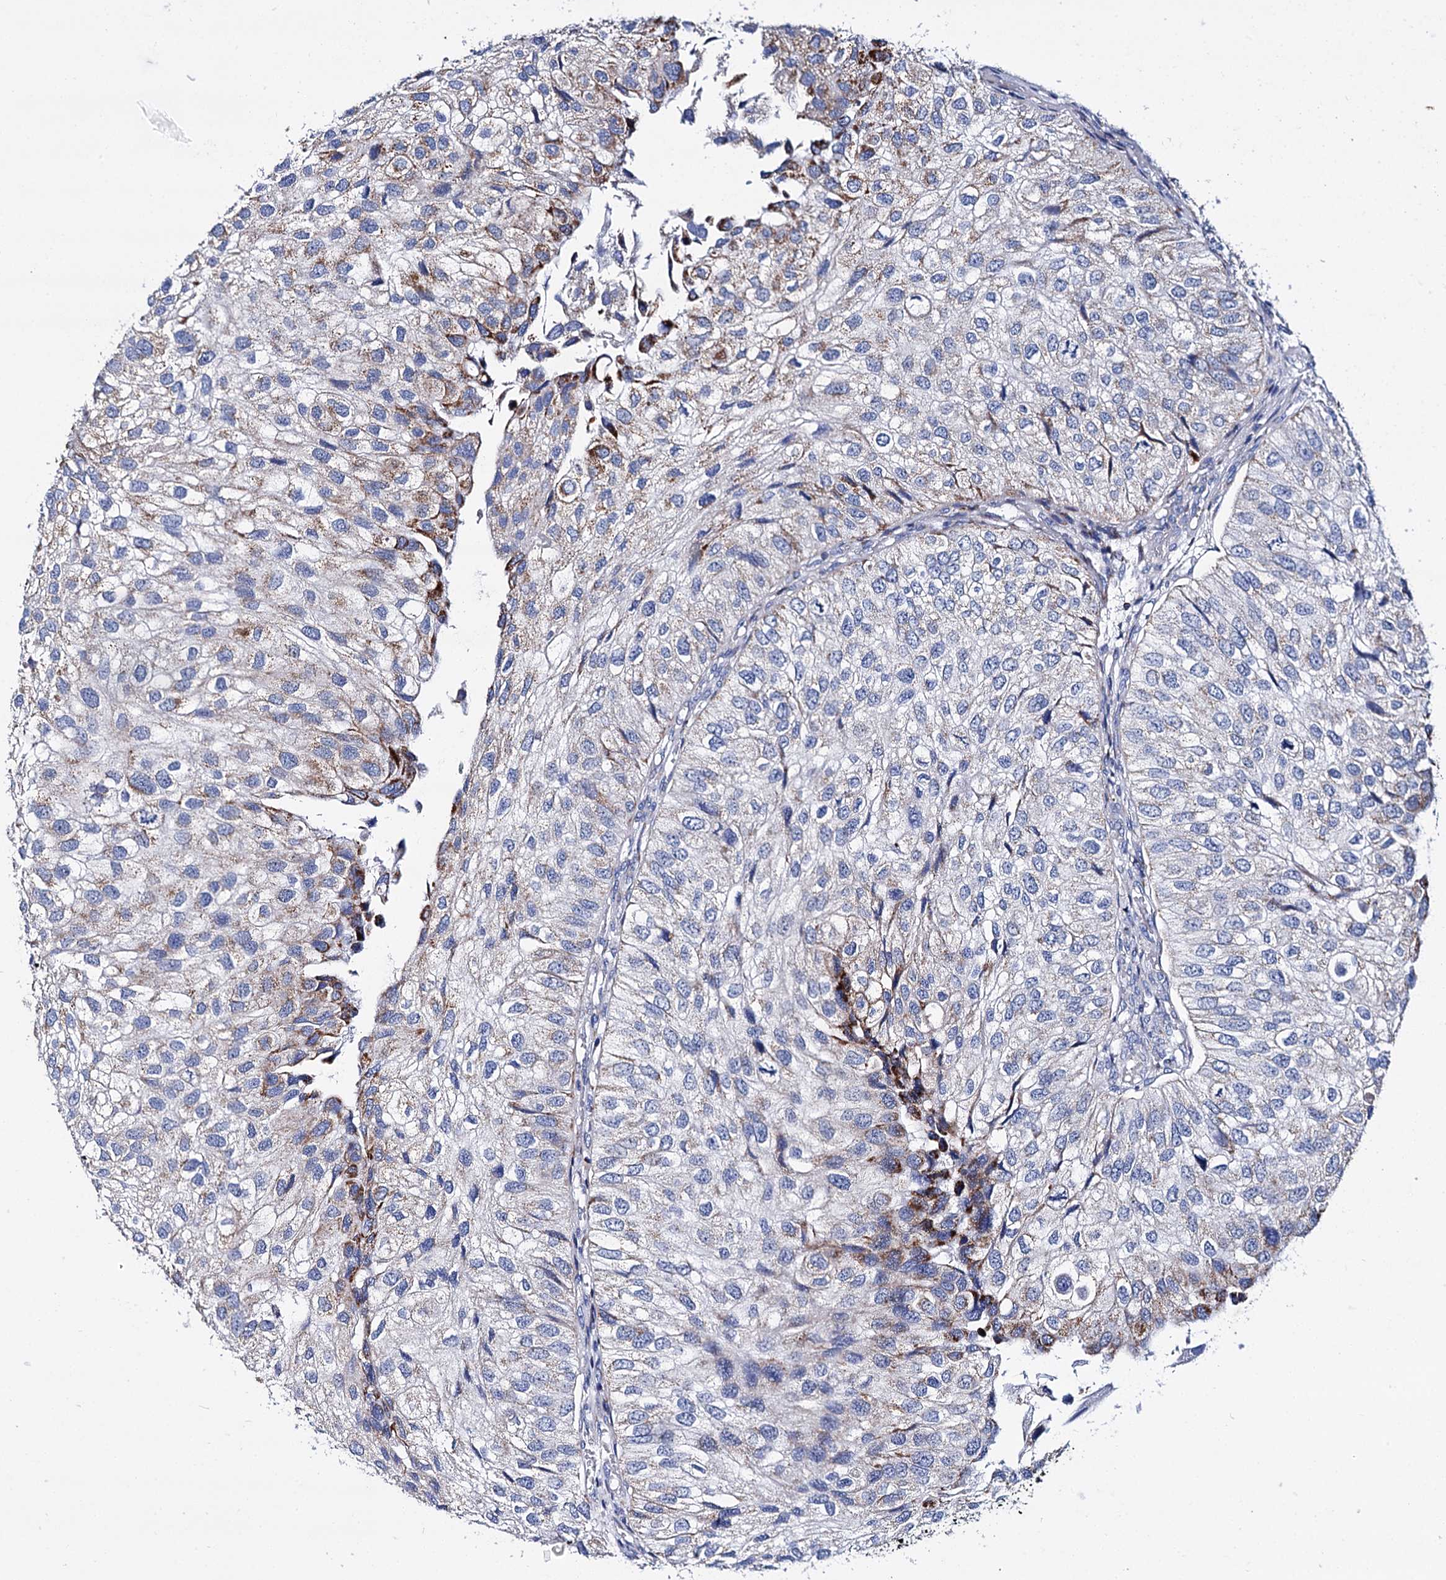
{"staining": {"intensity": "moderate", "quantity": "<25%", "location": "cytoplasmic/membranous"}, "tissue": "urothelial cancer", "cell_type": "Tumor cells", "image_type": "cancer", "snomed": [{"axis": "morphology", "description": "Urothelial carcinoma, Low grade"}, {"axis": "topography", "description": "Urinary bladder"}], "caption": "Urothelial cancer tissue reveals moderate cytoplasmic/membranous positivity in about <25% of tumor cells", "gene": "UBASH3B", "patient": {"sex": "female", "age": 89}}